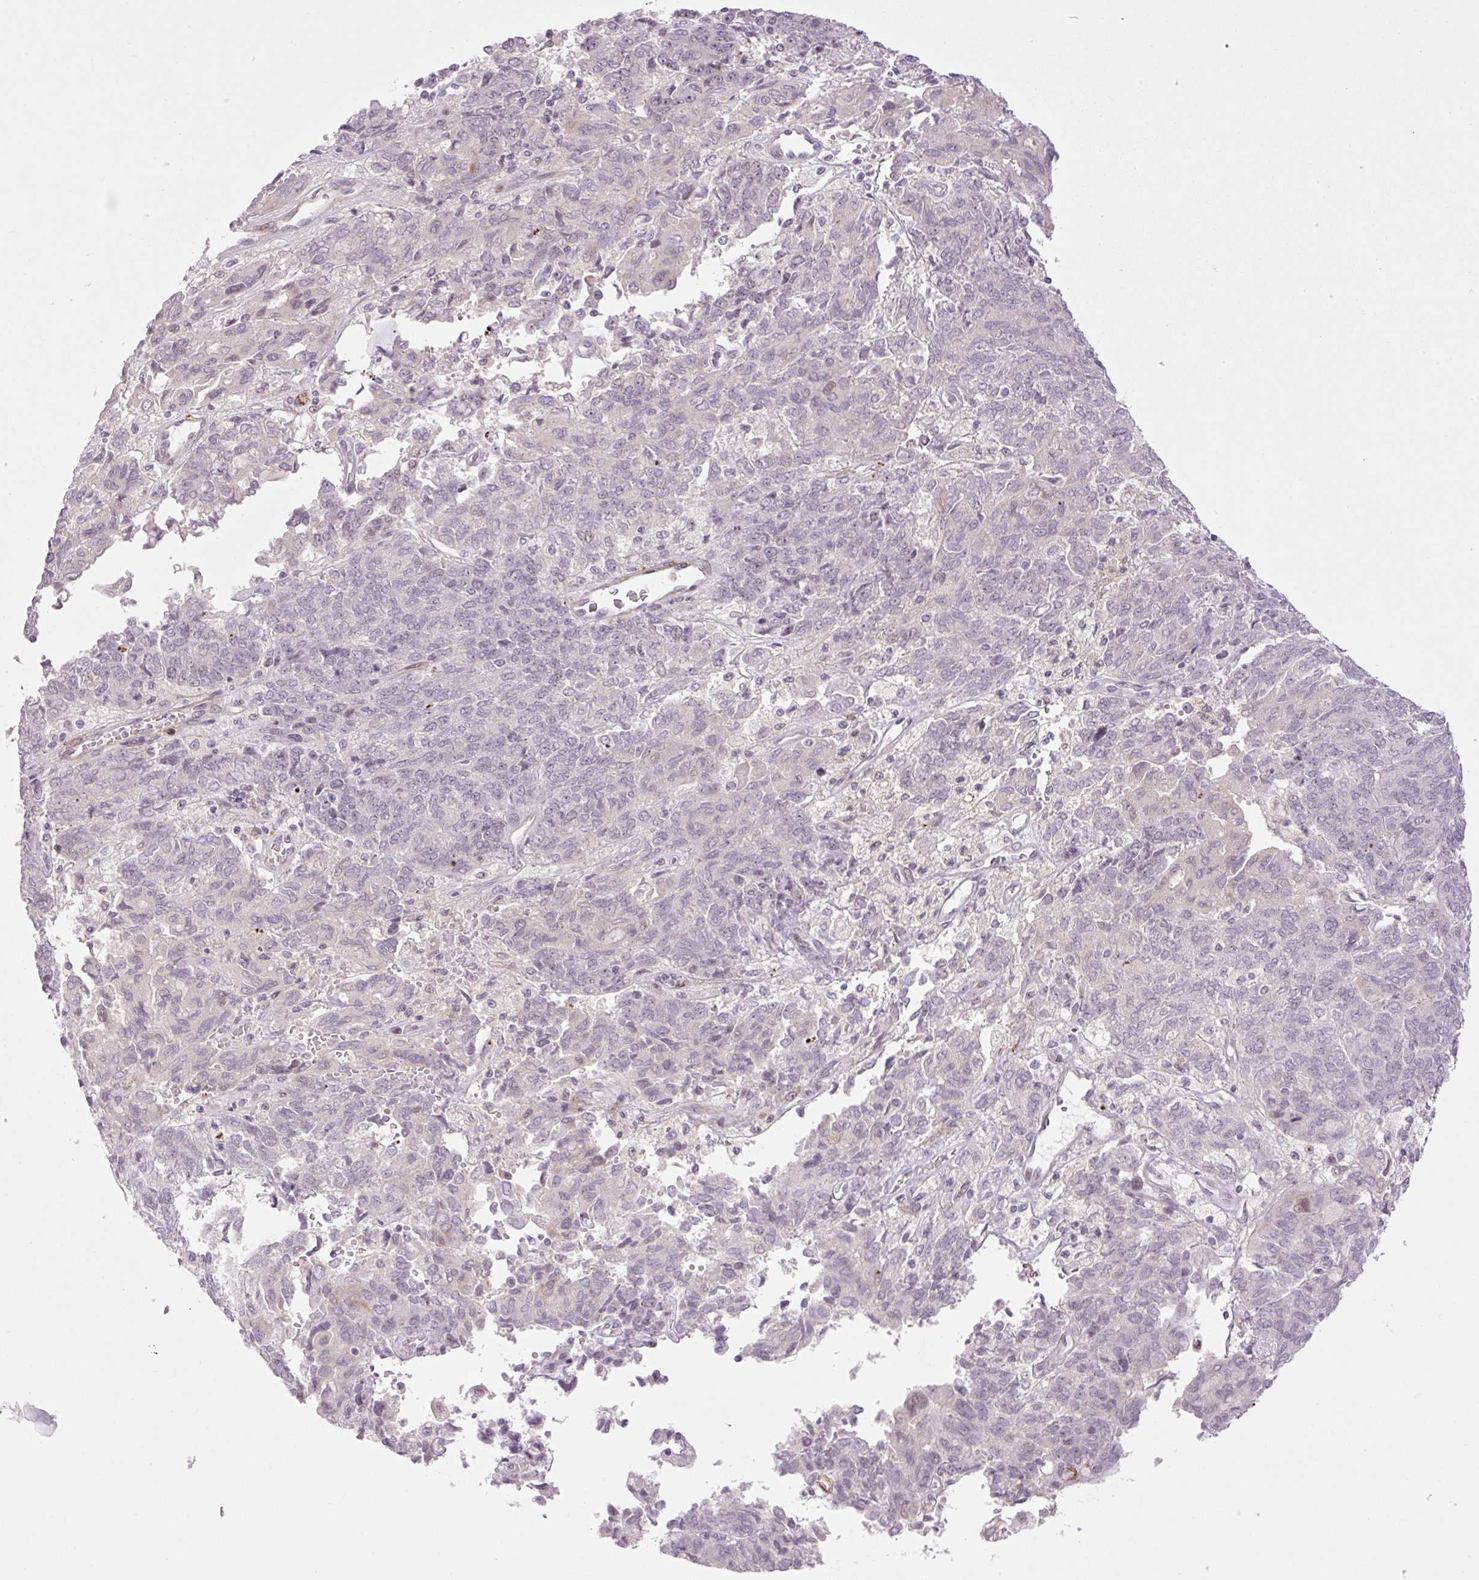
{"staining": {"intensity": "negative", "quantity": "none", "location": "none"}, "tissue": "endometrial cancer", "cell_type": "Tumor cells", "image_type": "cancer", "snomed": [{"axis": "morphology", "description": "Adenocarcinoma, NOS"}, {"axis": "topography", "description": "Endometrium"}], "caption": "IHC of endometrial adenocarcinoma displays no staining in tumor cells.", "gene": "ZNF417", "patient": {"sex": "female", "age": 80}}